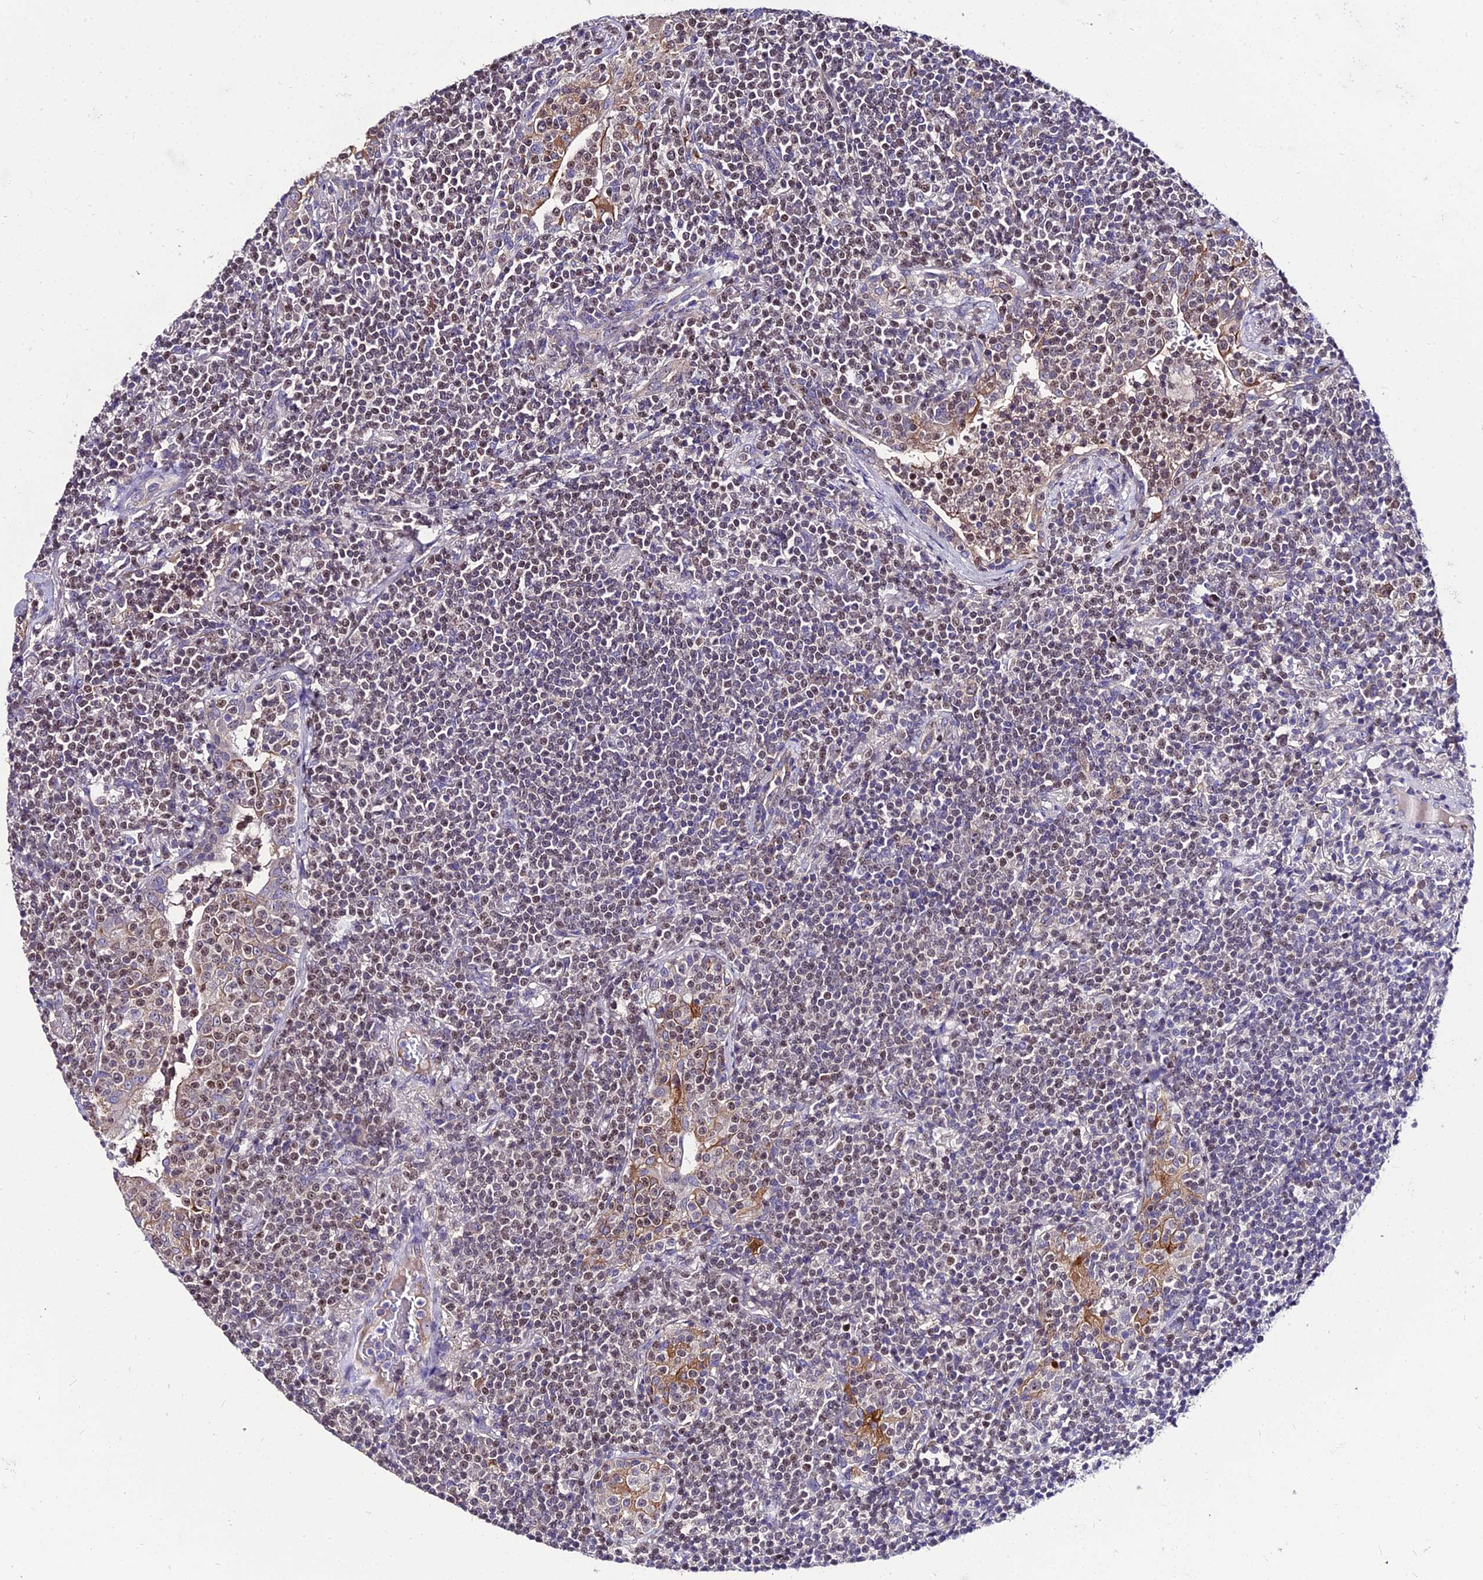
{"staining": {"intensity": "moderate", "quantity": "<25%", "location": "nuclear"}, "tissue": "lymphoma", "cell_type": "Tumor cells", "image_type": "cancer", "snomed": [{"axis": "morphology", "description": "Malignant lymphoma, non-Hodgkin's type, Low grade"}, {"axis": "topography", "description": "Lung"}], "caption": "Lymphoma stained with a brown dye demonstrates moderate nuclear positive staining in approximately <25% of tumor cells.", "gene": "SHQ1", "patient": {"sex": "female", "age": 71}}